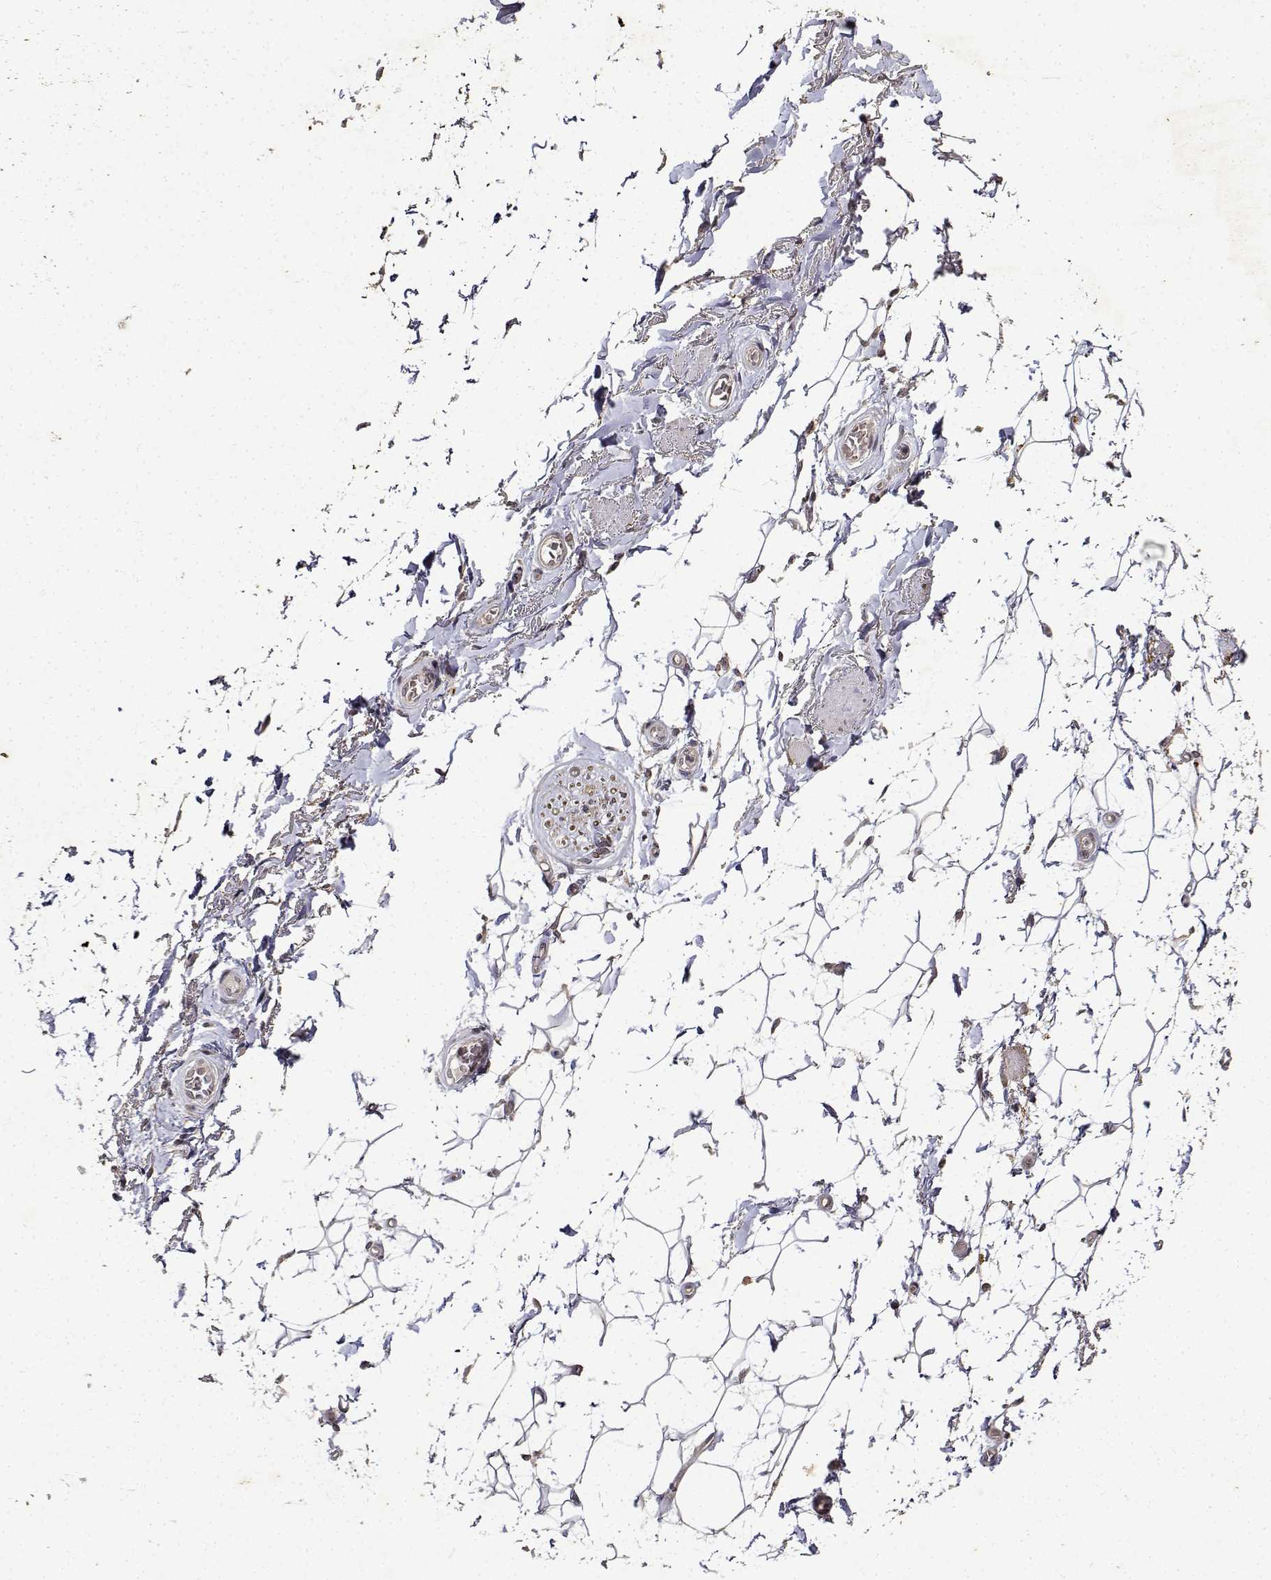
{"staining": {"intensity": "negative", "quantity": "none", "location": "none"}, "tissue": "adipose tissue", "cell_type": "Adipocytes", "image_type": "normal", "snomed": [{"axis": "morphology", "description": "Normal tissue, NOS"}, {"axis": "topography", "description": "Anal"}, {"axis": "topography", "description": "Peripheral nerve tissue"}], "caption": "The IHC micrograph has no significant positivity in adipocytes of adipose tissue.", "gene": "BDNF", "patient": {"sex": "male", "age": 53}}